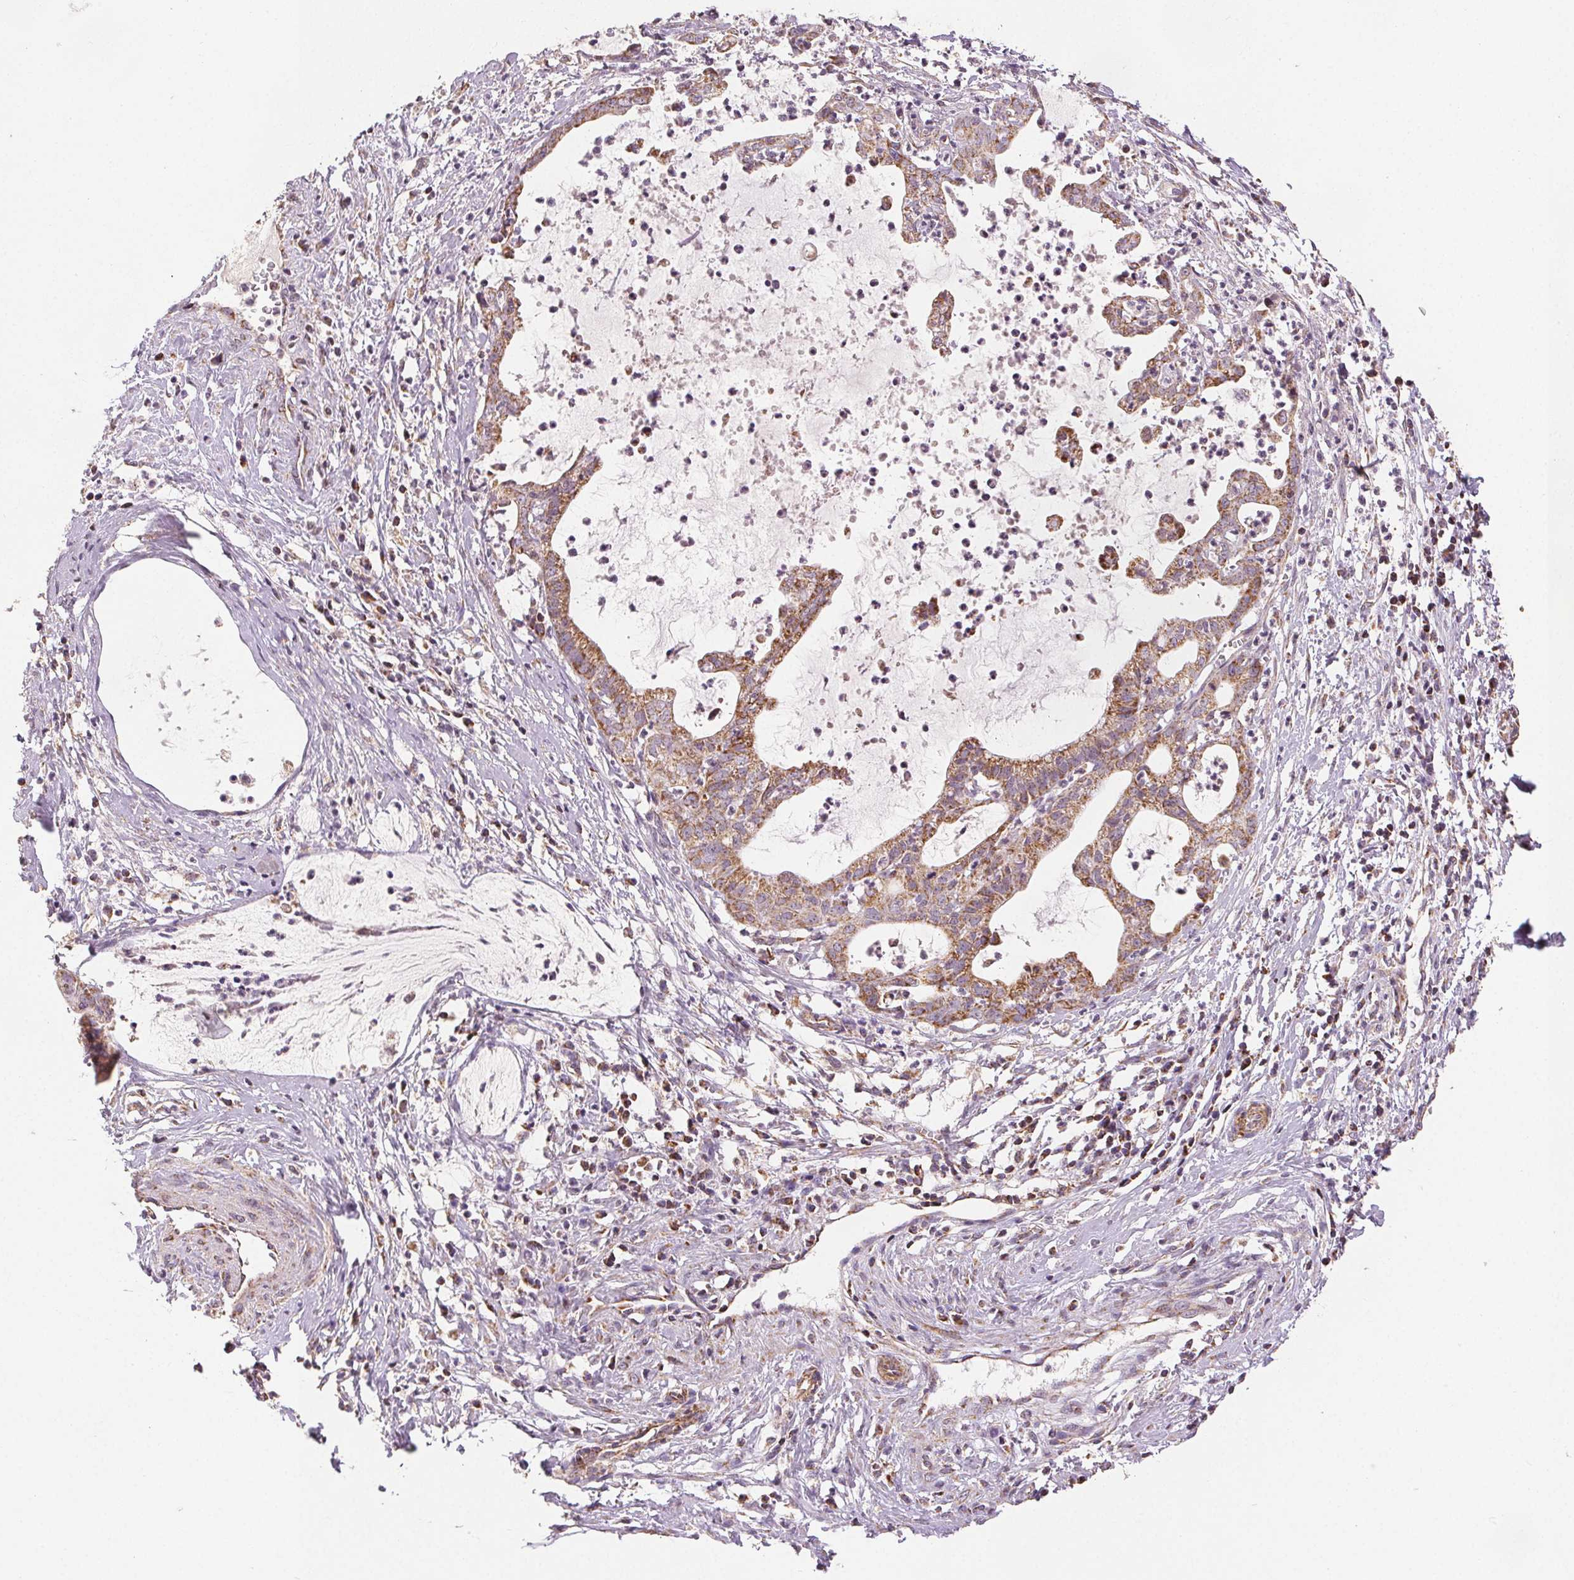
{"staining": {"intensity": "moderate", "quantity": ">75%", "location": "cytoplasmic/membranous"}, "tissue": "cervical cancer", "cell_type": "Tumor cells", "image_type": "cancer", "snomed": [{"axis": "morphology", "description": "Normal tissue, NOS"}, {"axis": "morphology", "description": "Adenocarcinoma, NOS"}, {"axis": "topography", "description": "Cervix"}], "caption": "Immunohistochemical staining of cervical adenocarcinoma exhibits medium levels of moderate cytoplasmic/membranous protein staining in approximately >75% of tumor cells.", "gene": "SDHB", "patient": {"sex": "female", "age": 38}}